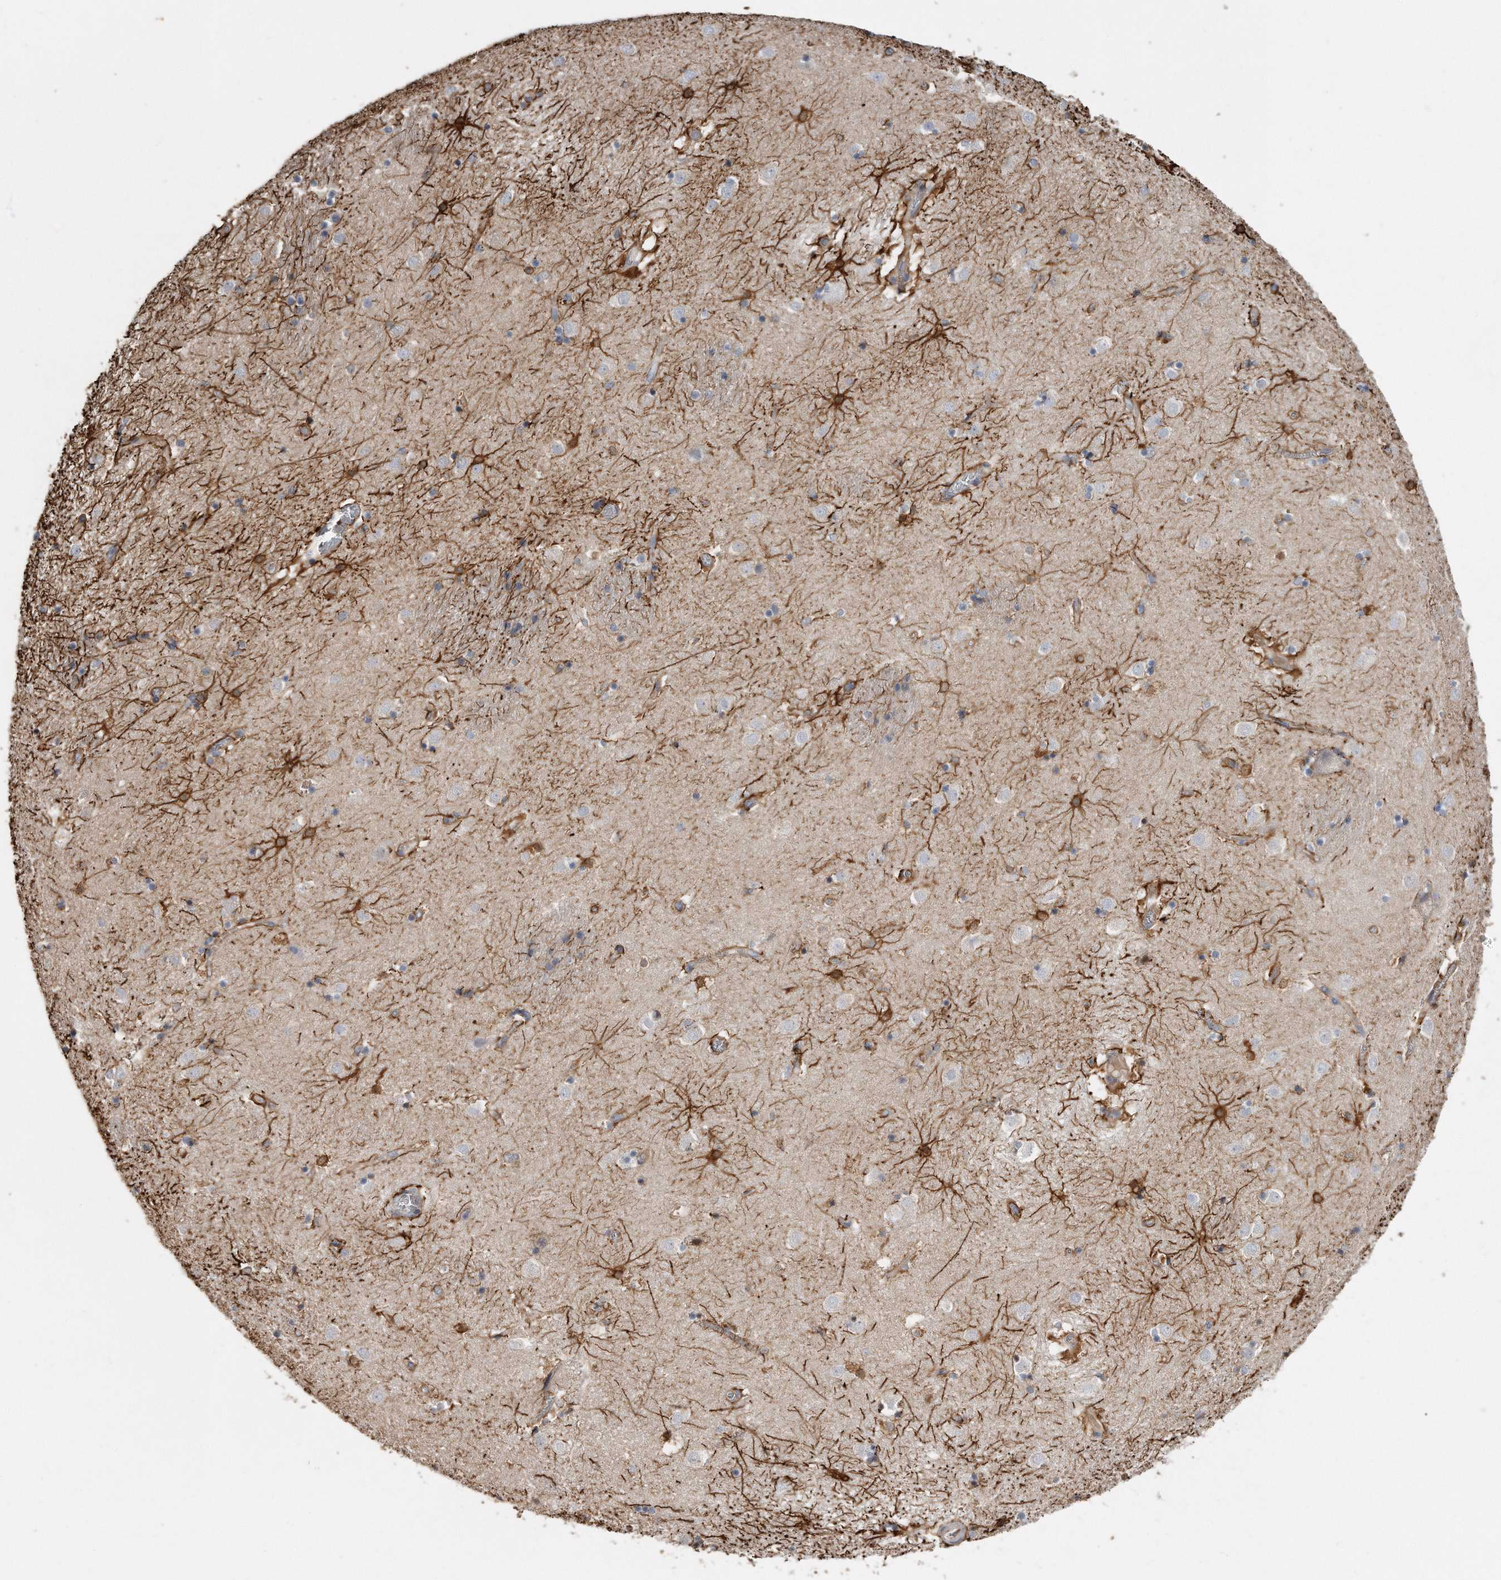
{"staining": {"intensity": "strong", "quantity": "<25%", "location": "cytoplasmic/membranous"}, "tissue": "caudate", "cell_type": "Glial cells", "image_type": "normal", "snomed": [{"axis": "morphology", "description": "Normal tissue, NOS"}, {"axis": "topography", "description": "Lateral ventricle wall"}], "caption": "Approximately <25% of glial cells in benign caudate display strong cytoplasmic/membranous protein staining as visualized by brown immunohistochemical staining.", "gene": "GPC1", "patient": {"sex": "male", "age": 70}}